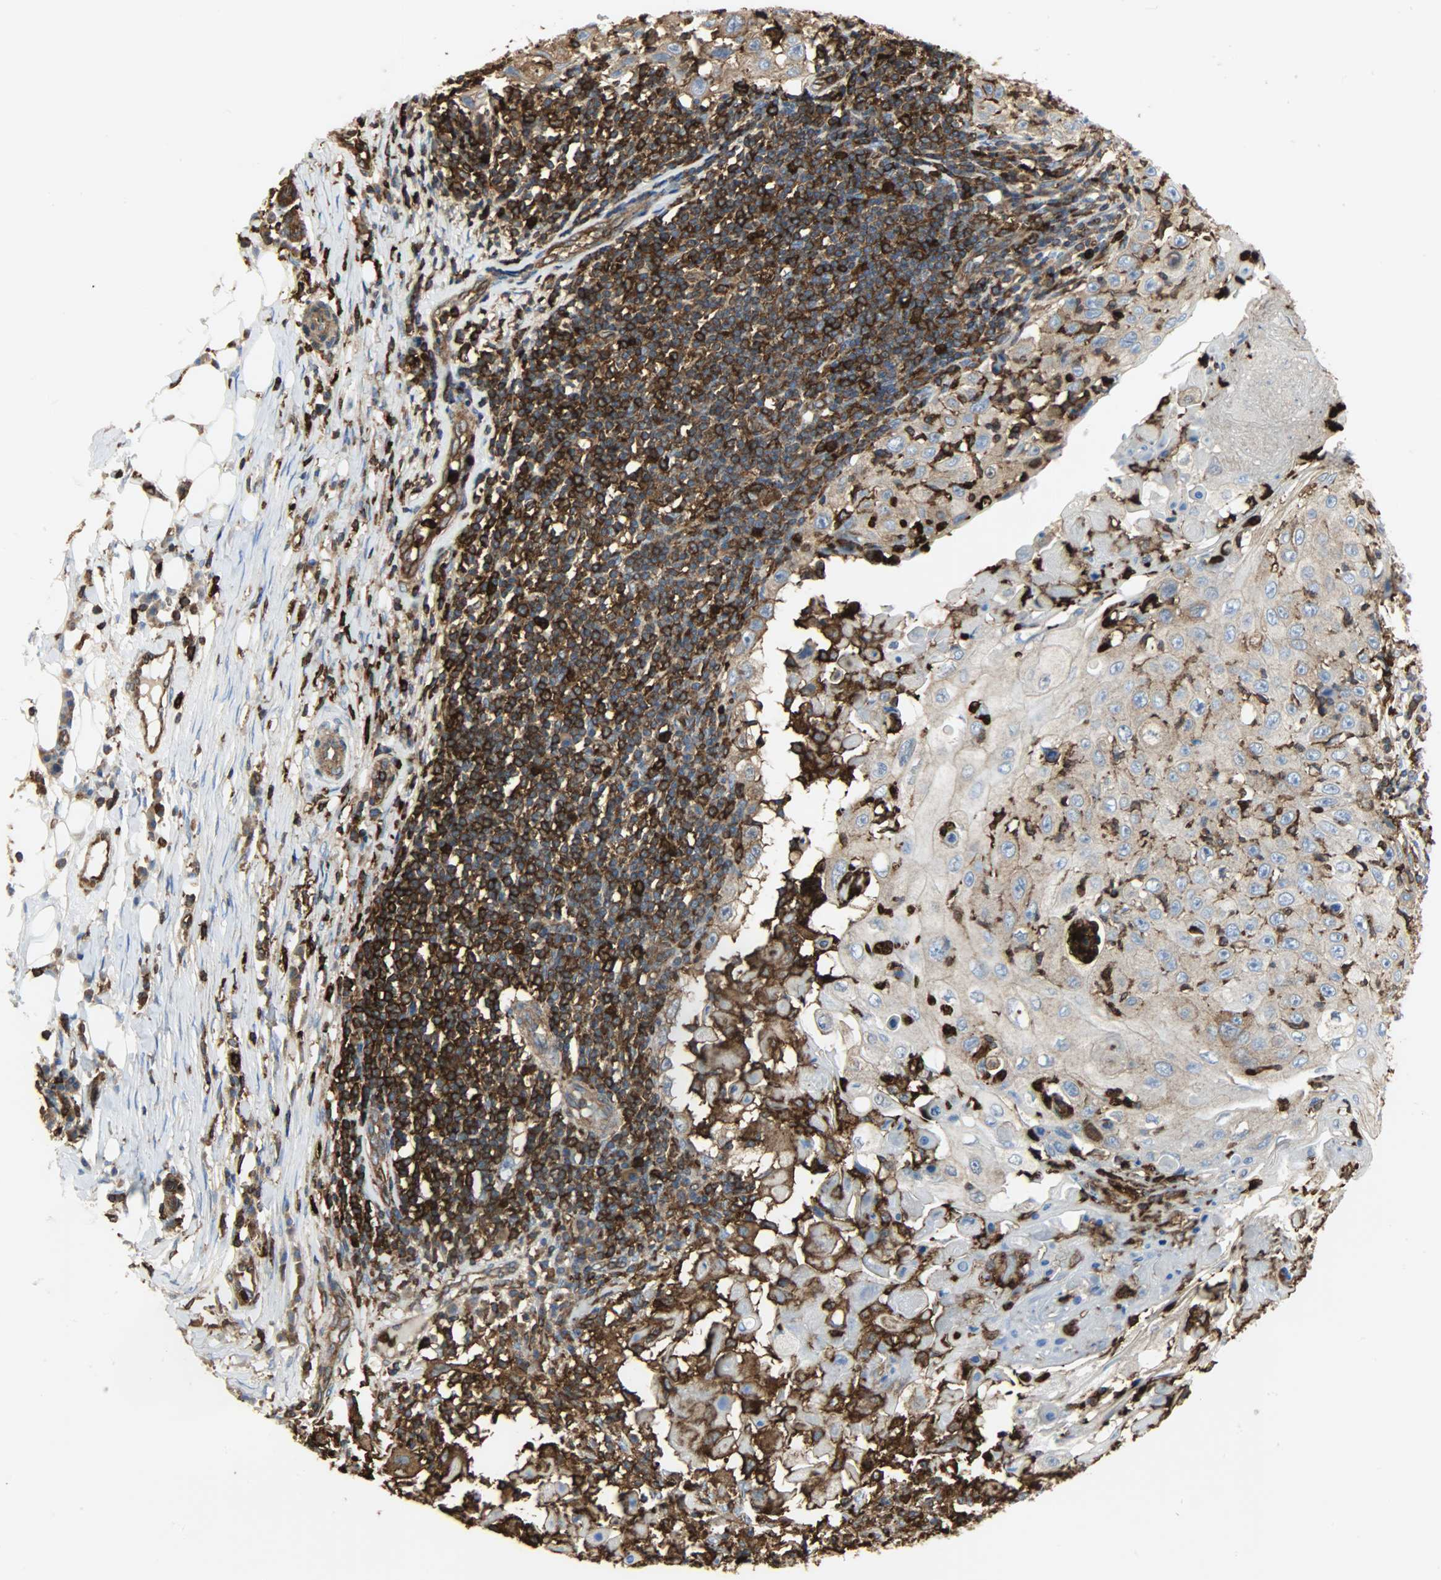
{"staining": {"intensity": "moderate", "quantity": ">75%", "location": "cytoplasmic/membranous"}, "tissue": "skin cancer", "cell_type": "Tumor cells", "image_type": "cancer", "snomed": [{"axis": "morphology", "description": "Squamous cell carcinoma, NOS"}, {"axis": "topography", "description": "Skin"}], "caption": "Skin cancer (squamous cell carcinoma) stained with DAB immunohistochemistry exhibits medium levels of moderate cytoplasmic/membranous expression in approximately >75% of tumor cells. (DAB IHC with brightfield microscopy, high magnification).", "gene": "VASP", "patient": {"sex": "male", "age": 86}}